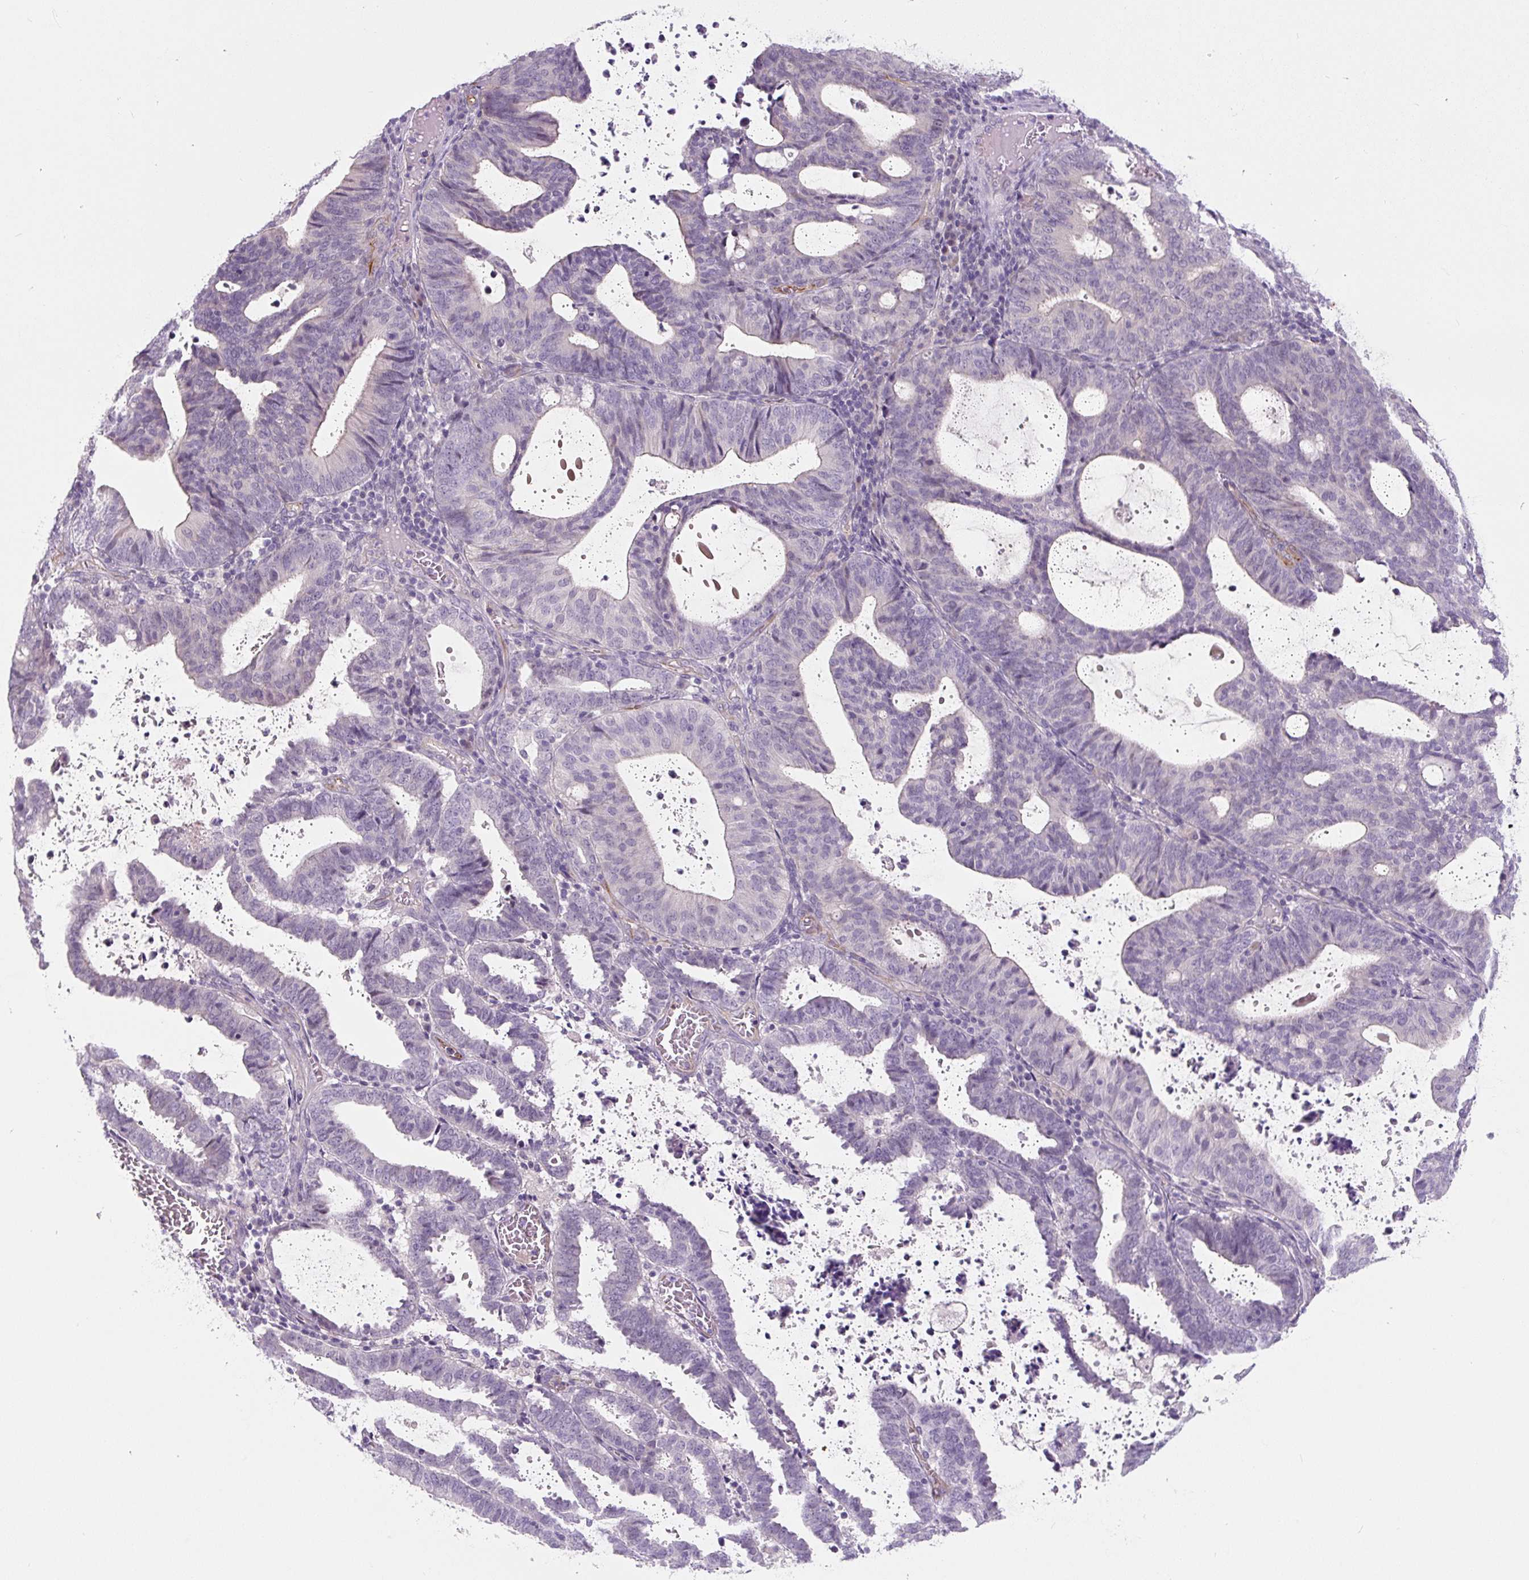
{"staining": {"intensity": "negative", "quantity": "none", "location": "none"}, "tissue": "endometrial cancer", "cell_type": "Tumor cells", "image_type": "cancer", "snomed": [{"axis": "morphology", "description": "Adenocarcinoma, NOS"}, {"axis": "topography", "description": "Uterus"}], "caption": "IHC photomicrograph of neoplastic tissue: endometrial adenocarcinoma stained with DAB (3,3'-diaminobenzidine) reveals no significant protein staining in tumor cells.", "gene": "CCL25", "patient": {"sex": "female", "age": 83}}